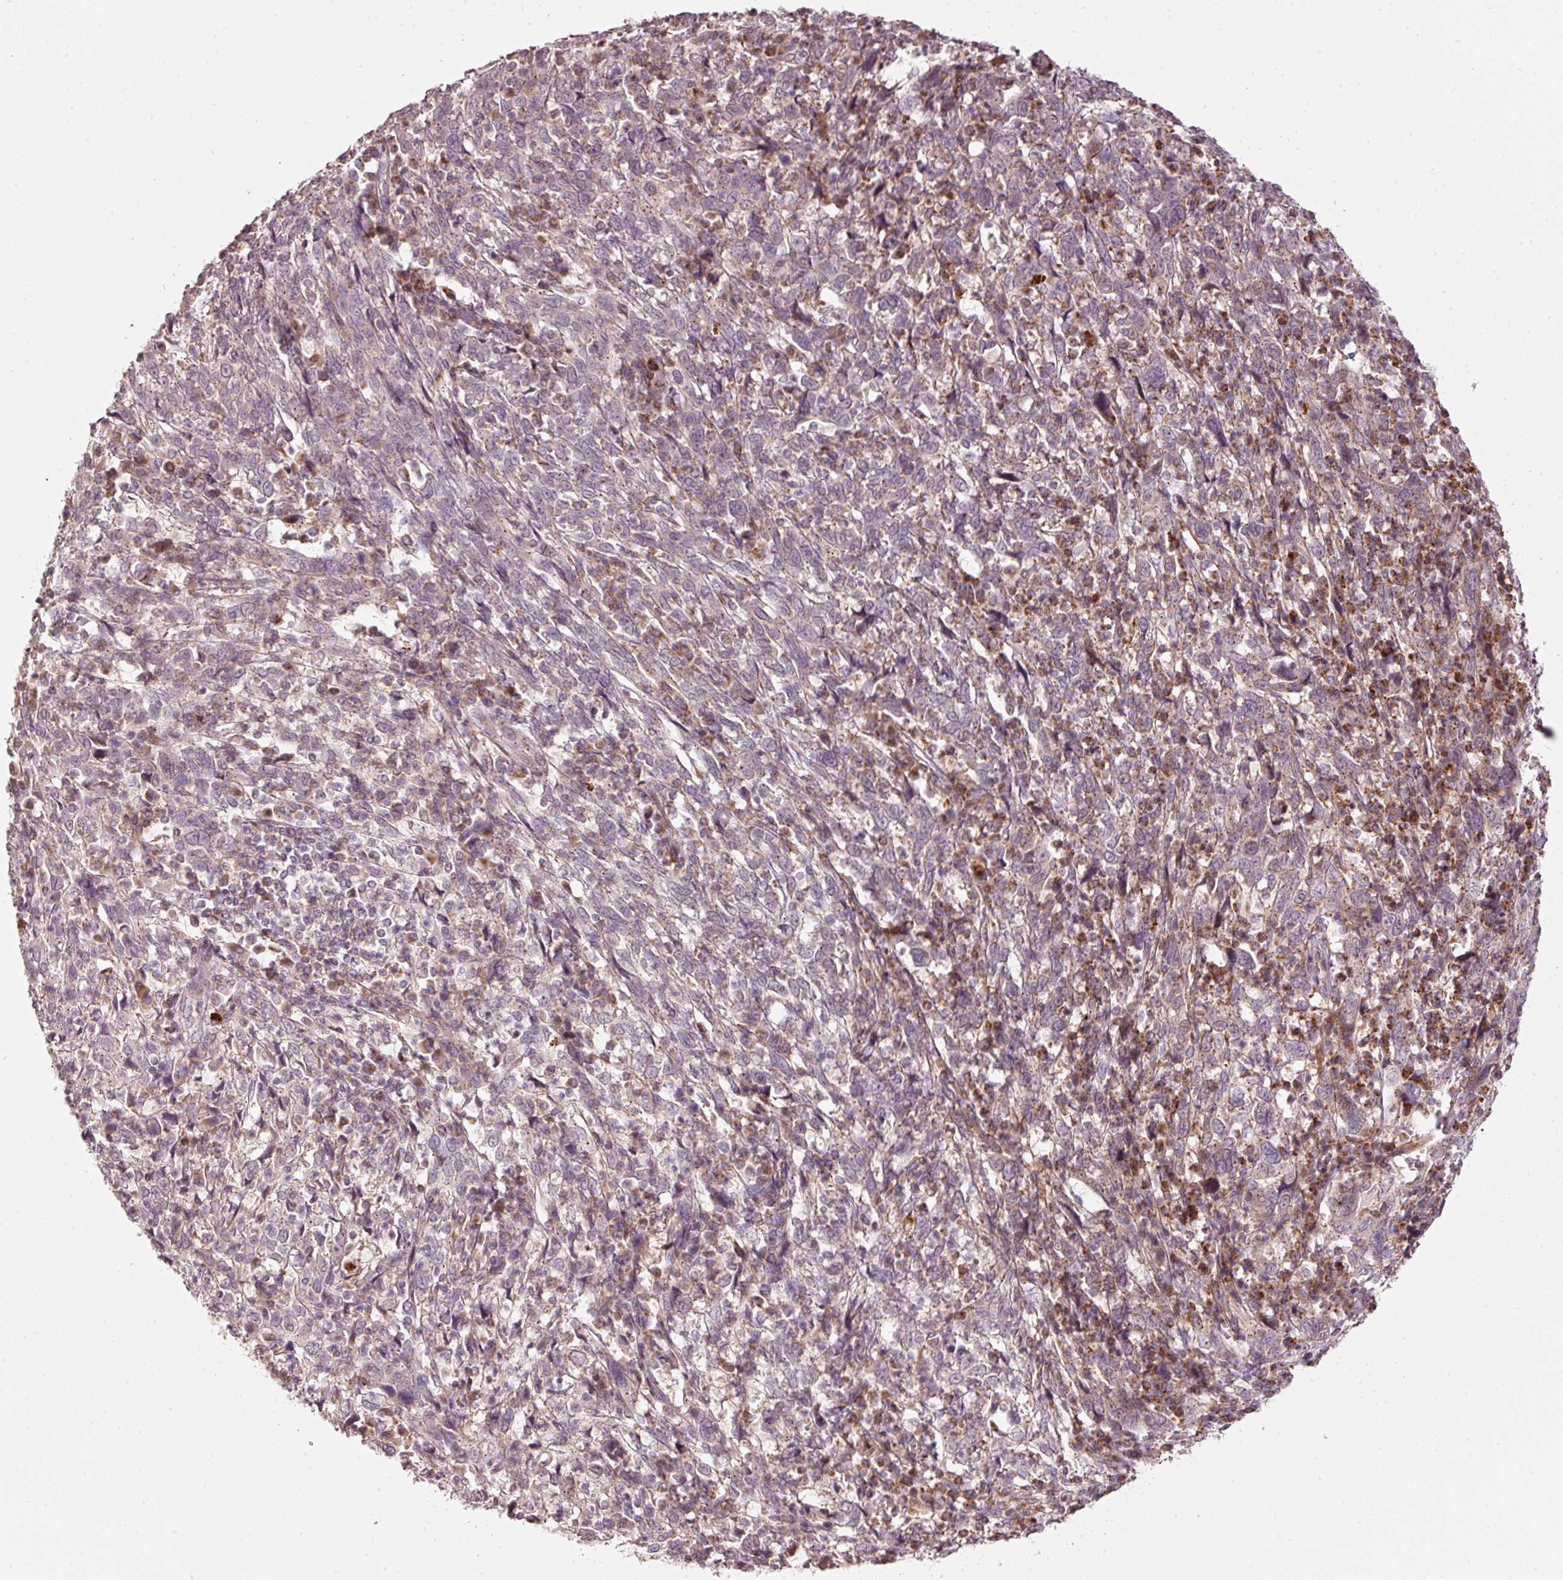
{"staining": {"intensity": "weak", "quantity": "<25%", "location": "cytoplasmic/membranous"}, "tissue": "cervical cancer", "cell_type": "Tumor cells", "image_type": "cancer", "snomed": [{"axis": "morphology", "description": "Squamous cell carcinoma, NOS"}, {"axis": "topography", "description": "Cervix"}], "caption": "Tumor cells are negative for brown protein staining in cervical cancer (squamous cell carcinoma).", "gene": "TOB2", "patient": {"sex": "female", "age": 46}}